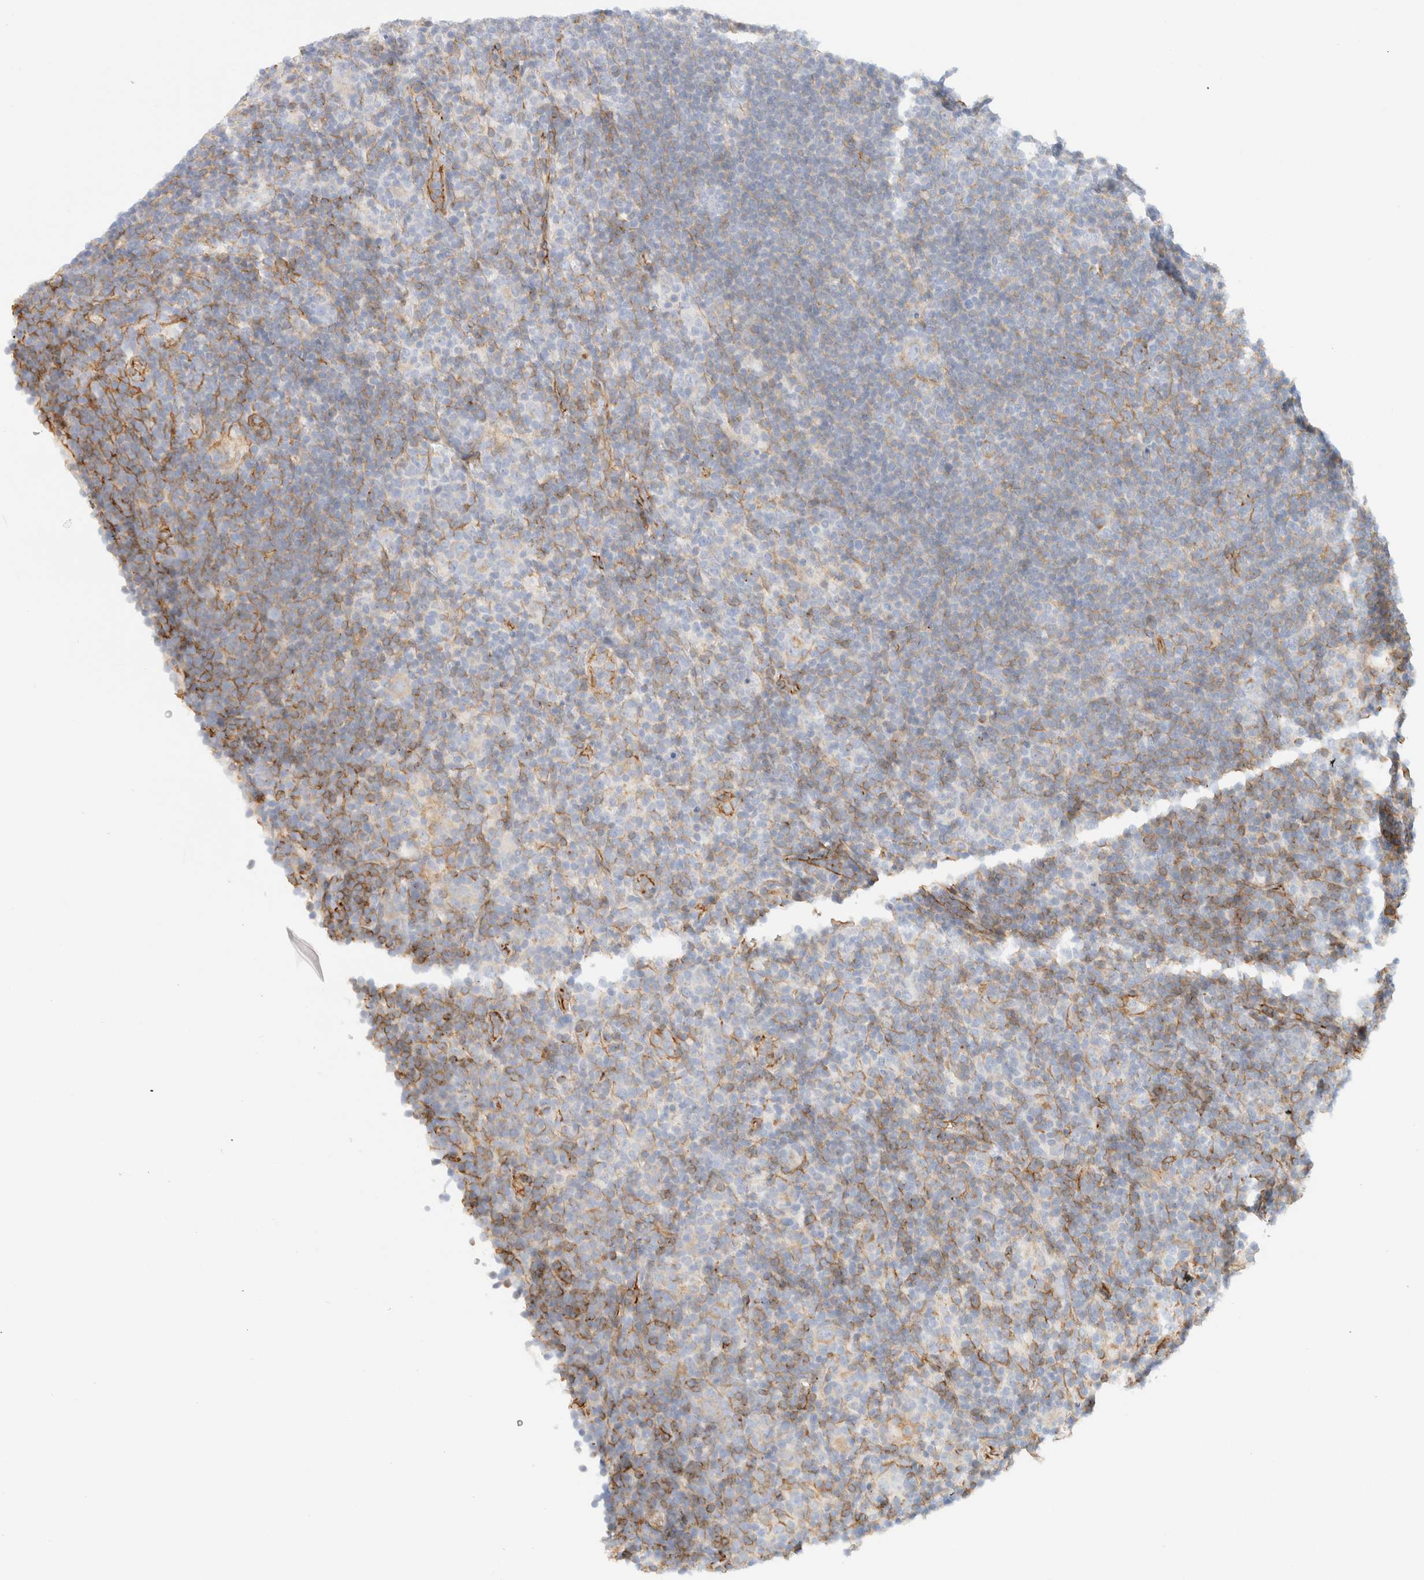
{"staining": {"intensity": "negative", "quantity": "none", "location": "none"}, "tissue": "lymphoma", "cell_type": "Tumor cells", "image_type": "cancer", "snomed": [{"axis": "morphology", "description": "Hodgkin's disease, NOS"}, {"axis": "topography", "description": "Lymph node"}], "caption": "Hodgkin's disease stained for a protein using immunohistochemistry displays no positivity tumor cells.", "gene": "CYB5R4", "patient": {"sex": "female", "age": 57}}